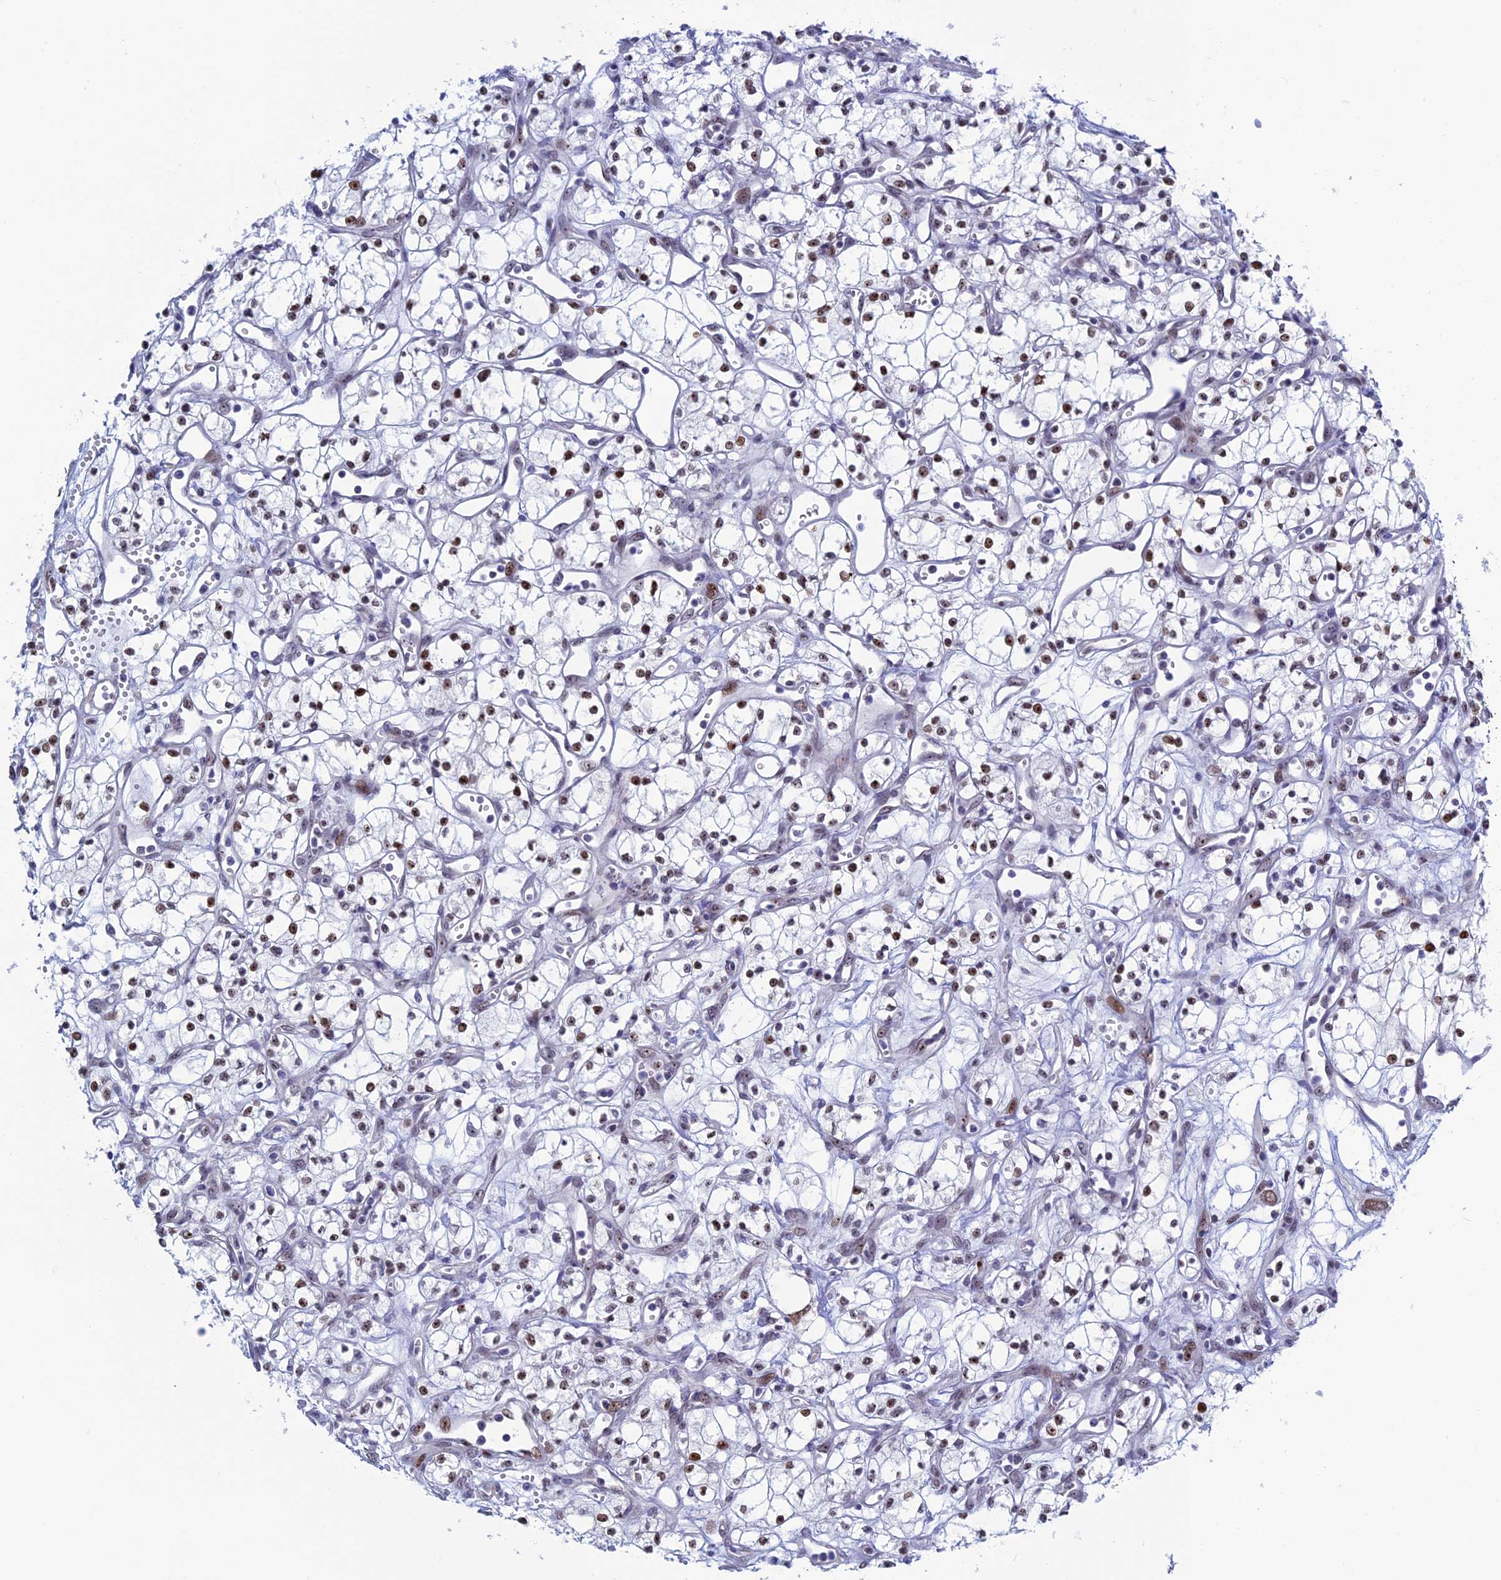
{"staining": {"intensity": "moderate", "quantity": ">75%", "location": "nuclear"}, "tissue": "renal cancer", "cell_type": "Tumor cells", "image_type": "cancer", "snomed": [{"axis": "morphology", "description": "Adenocarcinoma, NOS"}, {"axis": "topography", "description": "Kidney"}], "caption": "DAB (3,3'-diaminobenzidine) immunohistochemical staining of human renal cancer (adenocarcinoma) displays moderate nuclear protein expression in approximately >75% of tumor cells.", "gene": "CCDC86", "patient": {"sex": "male", "age": 59}}